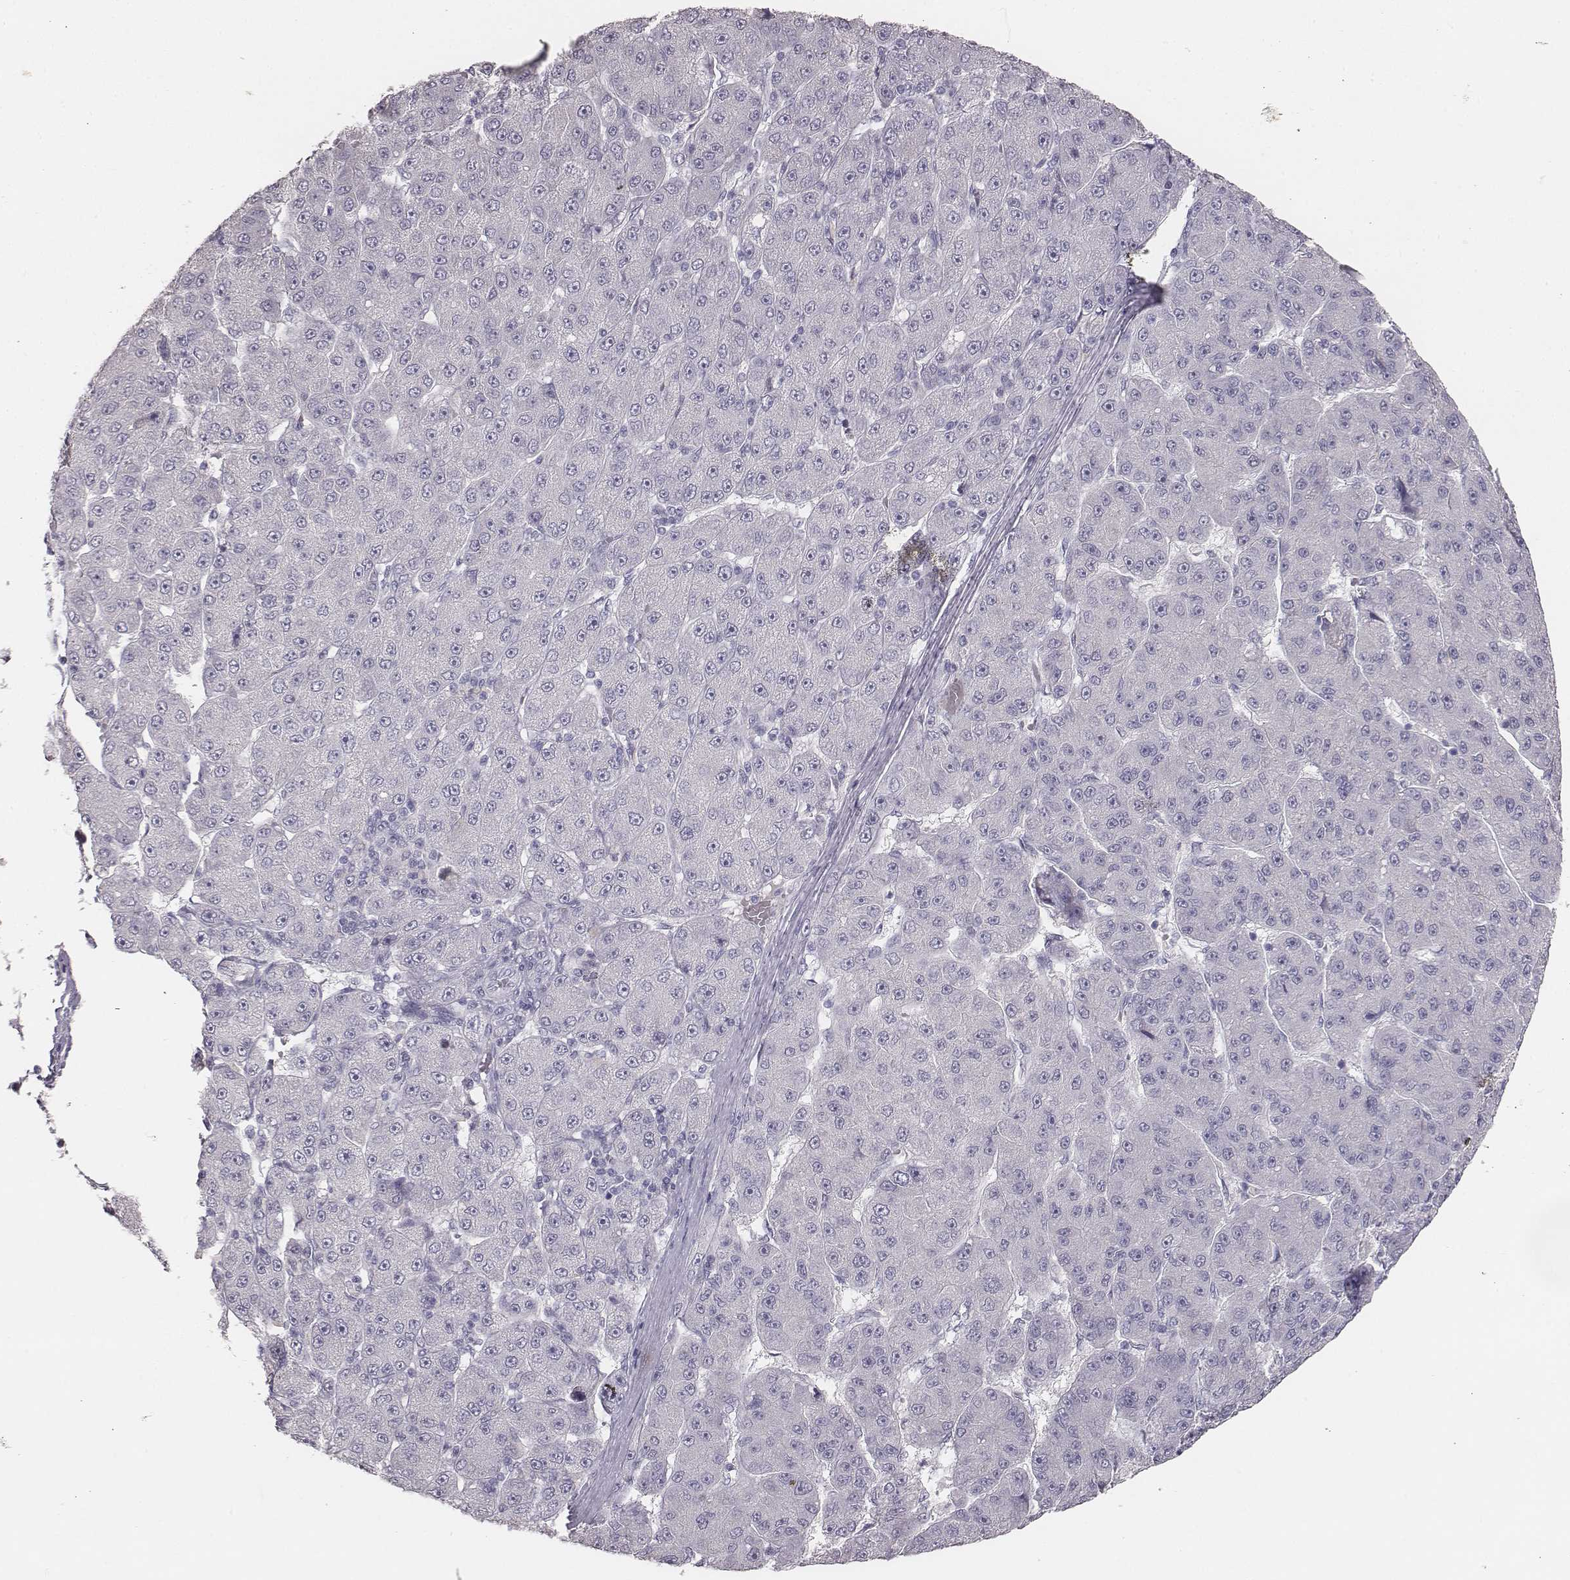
{"staining": {"intensity": "negative", "quantity": "none", "location": "none"}, "tissue": "liver cancer", "cell_type": "Tumor cells", "image_type": "cancer", "snomed": [{"axis": "morphology", "description": "Carcinoma, Hepatocellular, NOS"}, {"axis": "topography", "description": "Liver"}], "caption": "Immunohistochemistry histopathology image of neoplastic tissue: human liver cancer (hepatocellular carcinoma) stained with DAB (3,3'-diaminobenzidine) demonstrates no significant protein positivity in tumor cells.", "gene": "MYH6", "patient": {"sex": "male", "age": 67}}